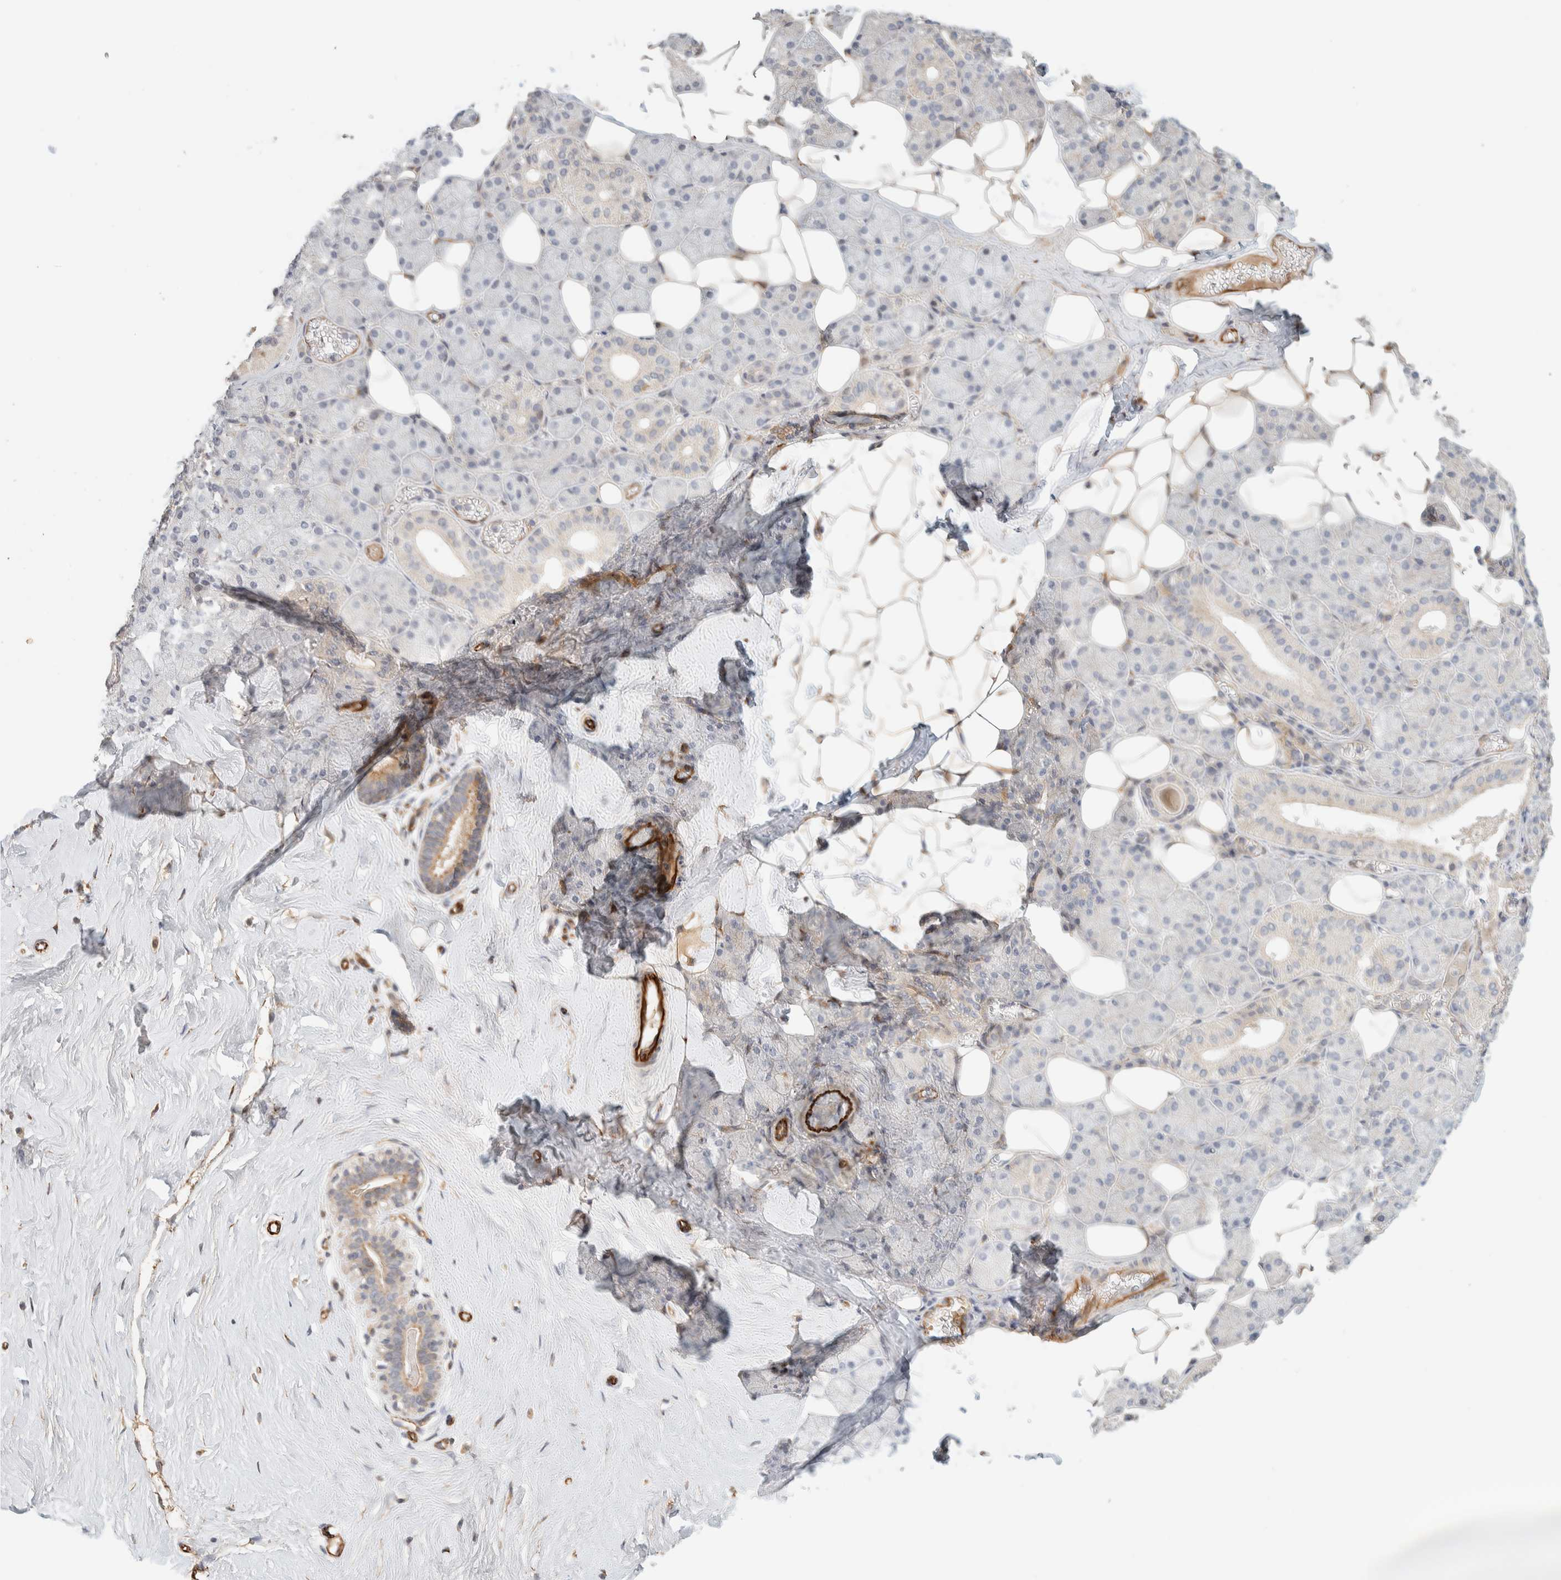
{"staining": {"intensity": "weak", "quantity": "25%-75%", "location": "cytoplasmic/membranous"}, "tissue": "salivary gland", "cell_type": "Glandular cells", "image_type": "normal", "snomed": [{"axis": "morphology", "description": "Normal tissue, NOS"}, {"axis": "topography", "description": "Salivary gland"}], "caption": "This image demonstrates immunohistochemistry (IHC) staining of normal human salivary gland, with low weak cytoplasmic/membranous staining in approximately 25%-75% of glandular cells.", "gene": "FAT1", "patient": {"sex": "female", "age": 33}}